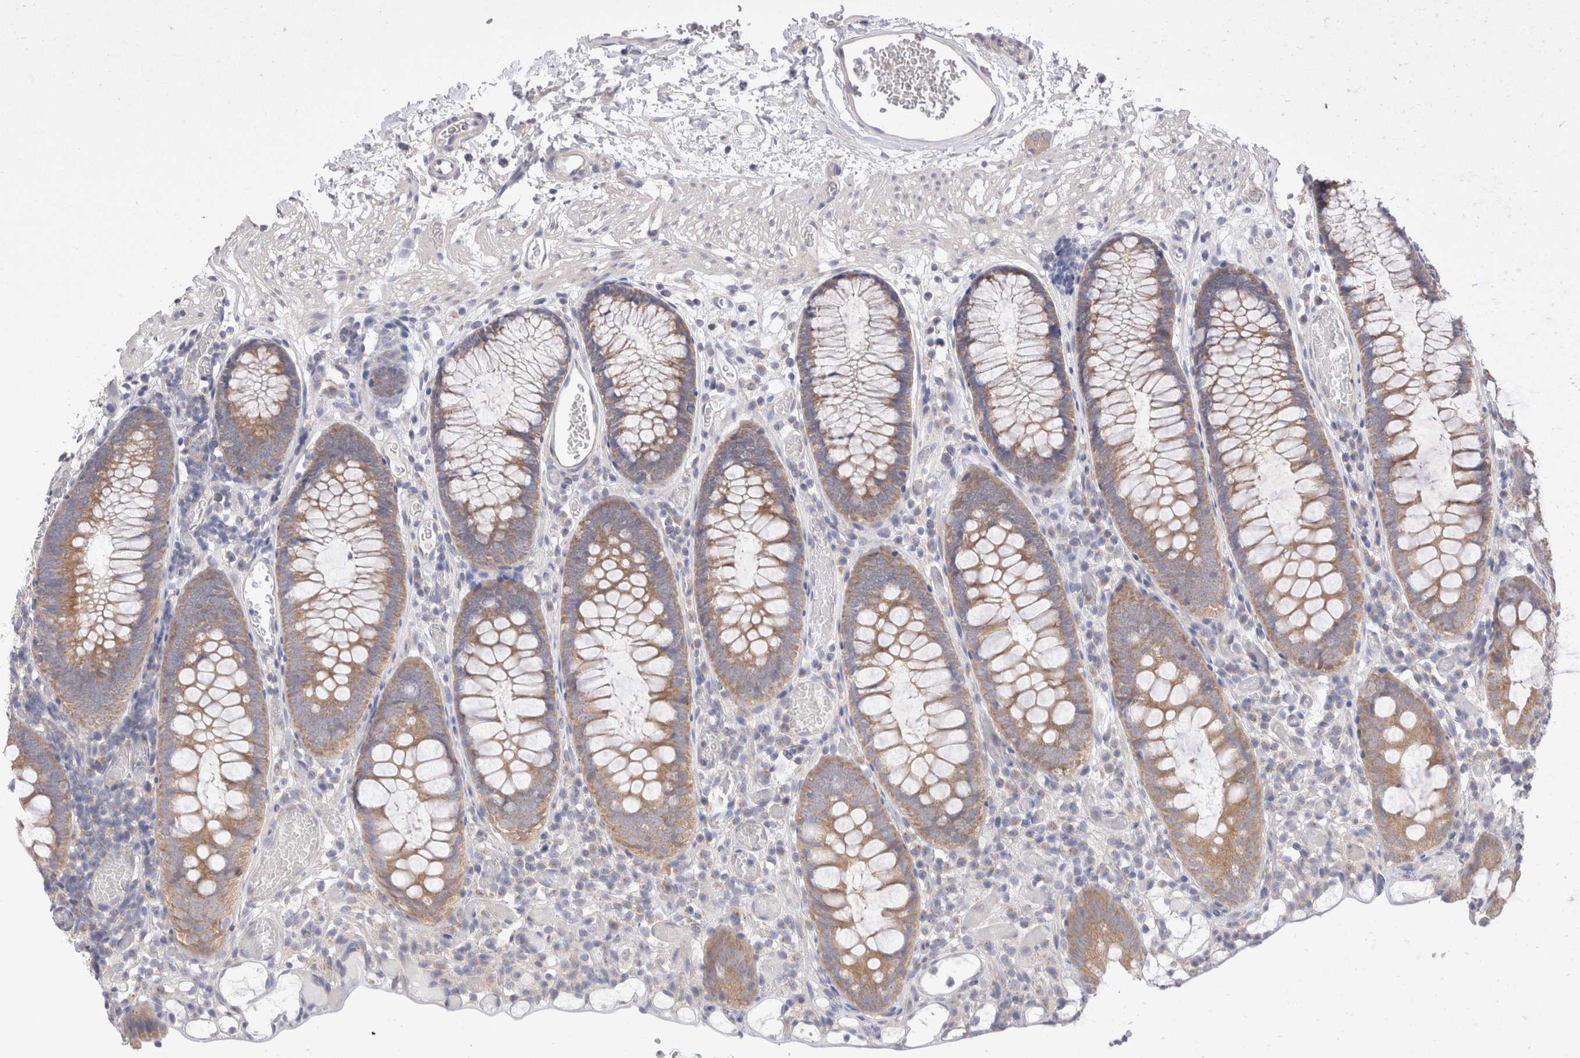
{"staining": {"intensity": "weak", "quantity": "25%-75%", "location": "cytoplasmic/membranous"}, "tissue": "colon", "cell_type": "Endothelial cells", "image_type": "normal", "snomed": [{"axis": "morphology", "description": "Normal tissue, NOS"}, {"axis": "topography", "description": "Colon"}], "caption": "The immunohistochemical stain shows weak cytoplasmic/membranous staining in endothelial cells of normal colon. The protein of interest is shown in brown color, while the nuclei are stained blue.", "gene": "IFT74", "patient": {"sex": "male", "age": 14}}